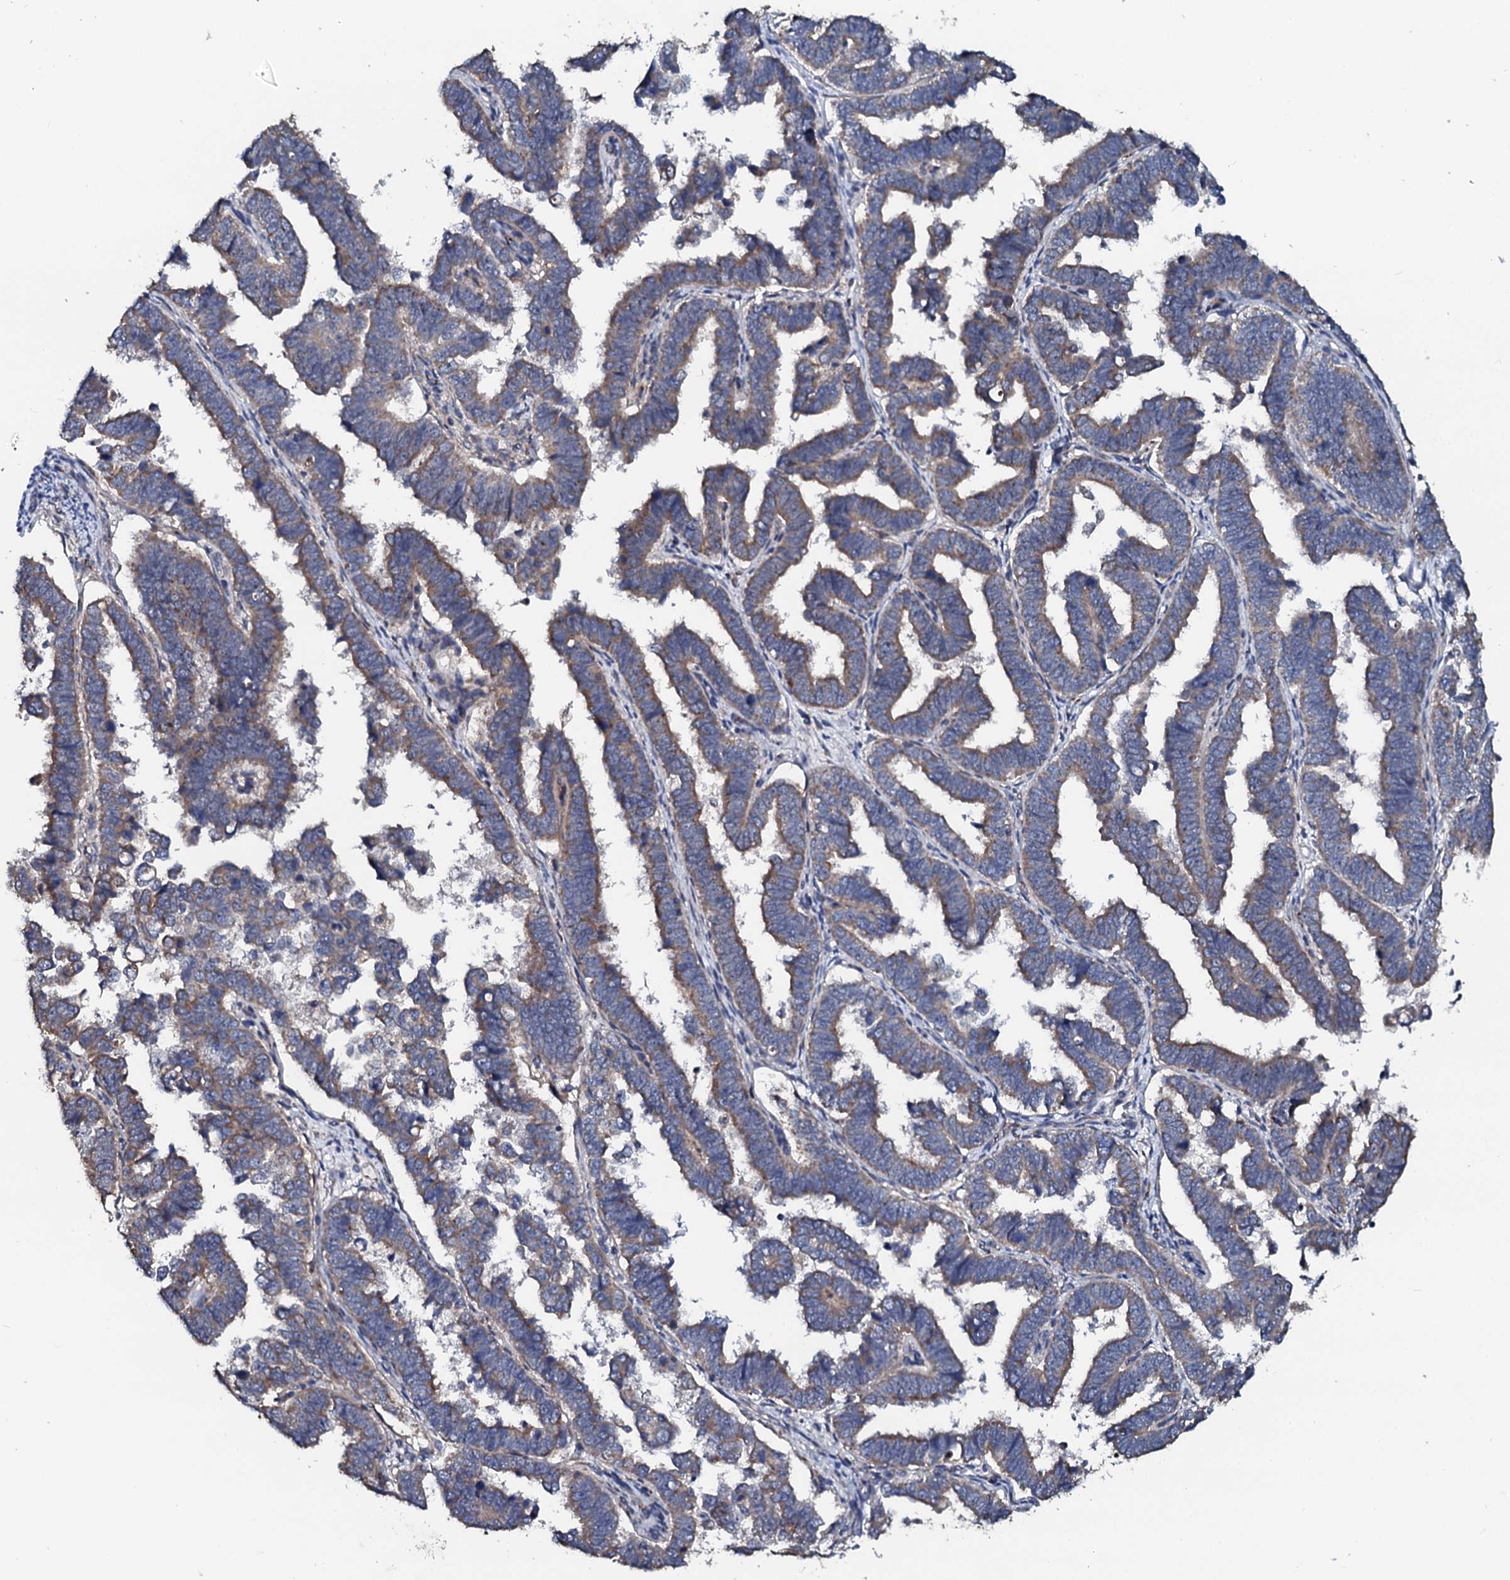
{"staining": {"intensity": "weak", "quantity": "25%-75%", "location": "cytoplasmic/membranous"}, "tissue": "endometrial cancer", "cell_type": "Tumor cells", "image_type": "cancer", "snomed": [{"axis": "morphology", "description": "Adenocarcinoma, NOS"}, {"axis": "topography", "description": "Endometrium"}], "caption": "Protein expression analysis of endometrial cancer (adenocarcinoma) displays weak cytoplasmic/membranous expression in about 25%-75% of tumor cells.", "gene": "GLCE", "patient": {"sex": "female", "age": 75}}